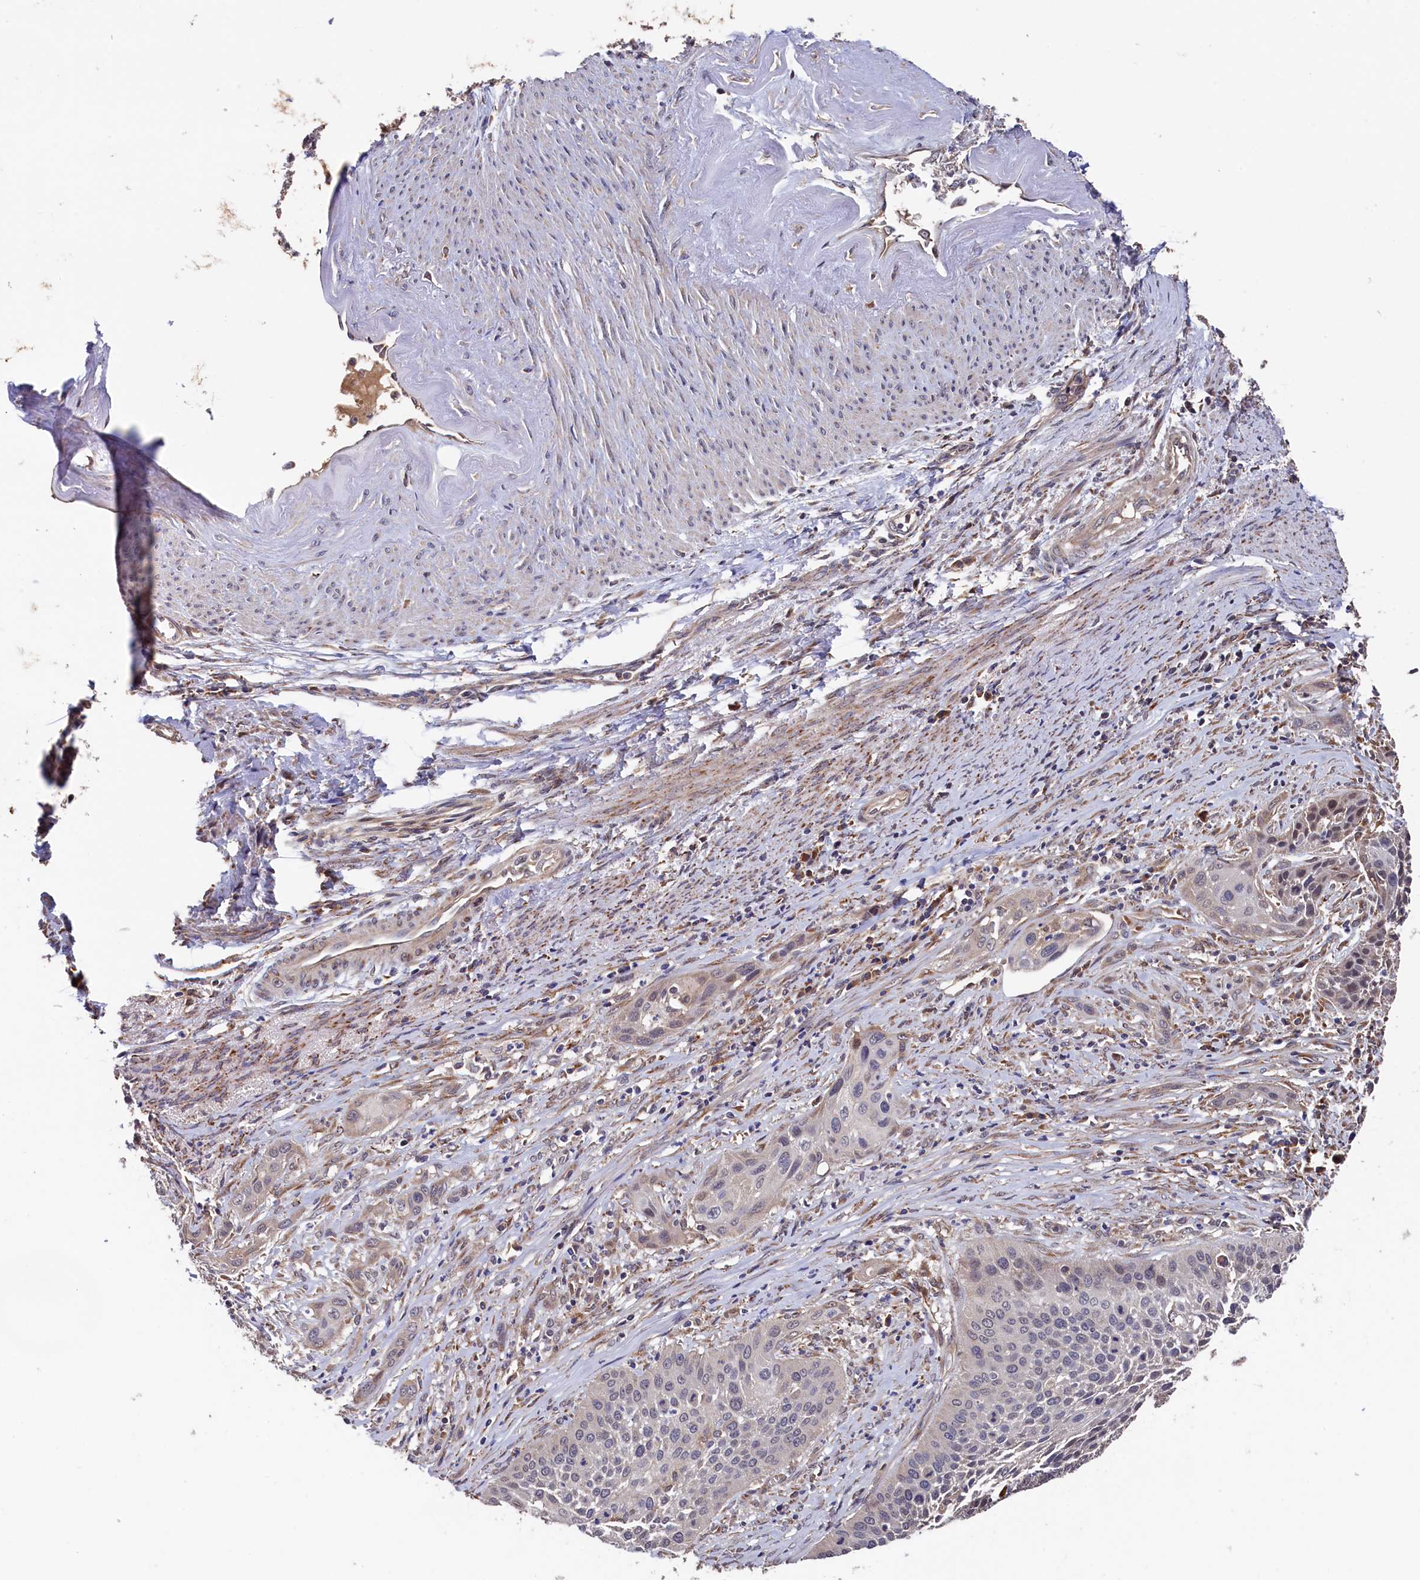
{"staining": {"intensity": "negative", "quantity": "none", "location": "none"}, "tissue": "cervical cancer", "cell_type": "Tumor cells", "image_type": "cancer", "snomed": [{"axis": "morphology", "description": "Squamous cell carcinoma, NOS"}, {"axis": "topography", "description": "Cervix"}], "caption": "This is a photomicrograph of immunohistochemistry staining of squamous cell carcinoma (cervical), which shows no staining in tumor cells.", "gene": "SLC12A4", "patient": {"sex": "female", "age": 34}}